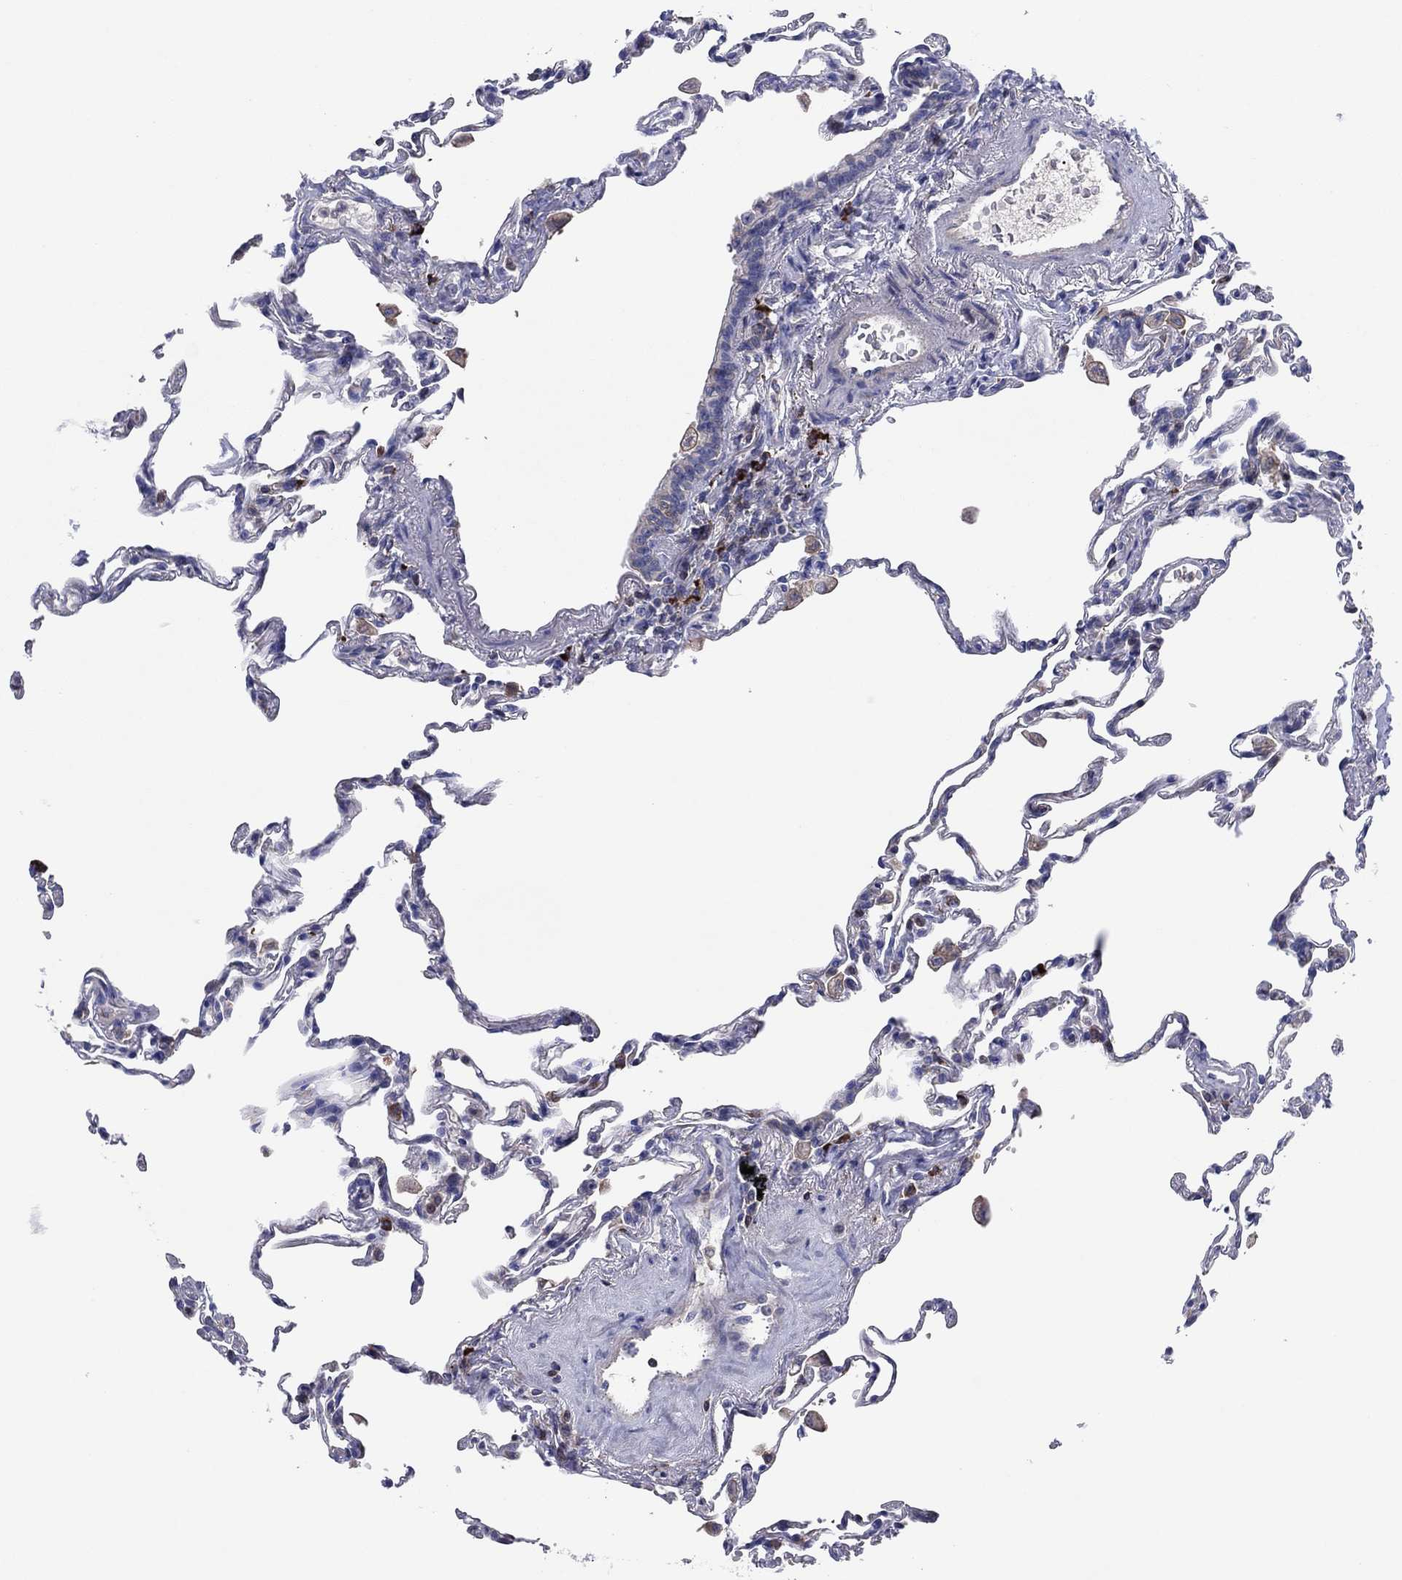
{"staining": {"intensity": "negative", "quantity": "none", "location": "none"}, "tissue": "lung", "cell_type": "Alveolar cells", "image_type": "normal", "snomed": [{"axis": "morphology", "description": "Normal tissue, NOS"}, {"axis": "topography", "description": "Lung"}], "caption": "The image reveals no staining of alveolar cells in unremarkable lung. (Stains: DAB (3,3'-diaminobenzidine) immunohistochemistry (IHC) with hematoxylin counter stain, Microscopy: brightfield microscopy at high magnification).", "gene": "PVR", "patient": {"sex": "female", "age": 57}}